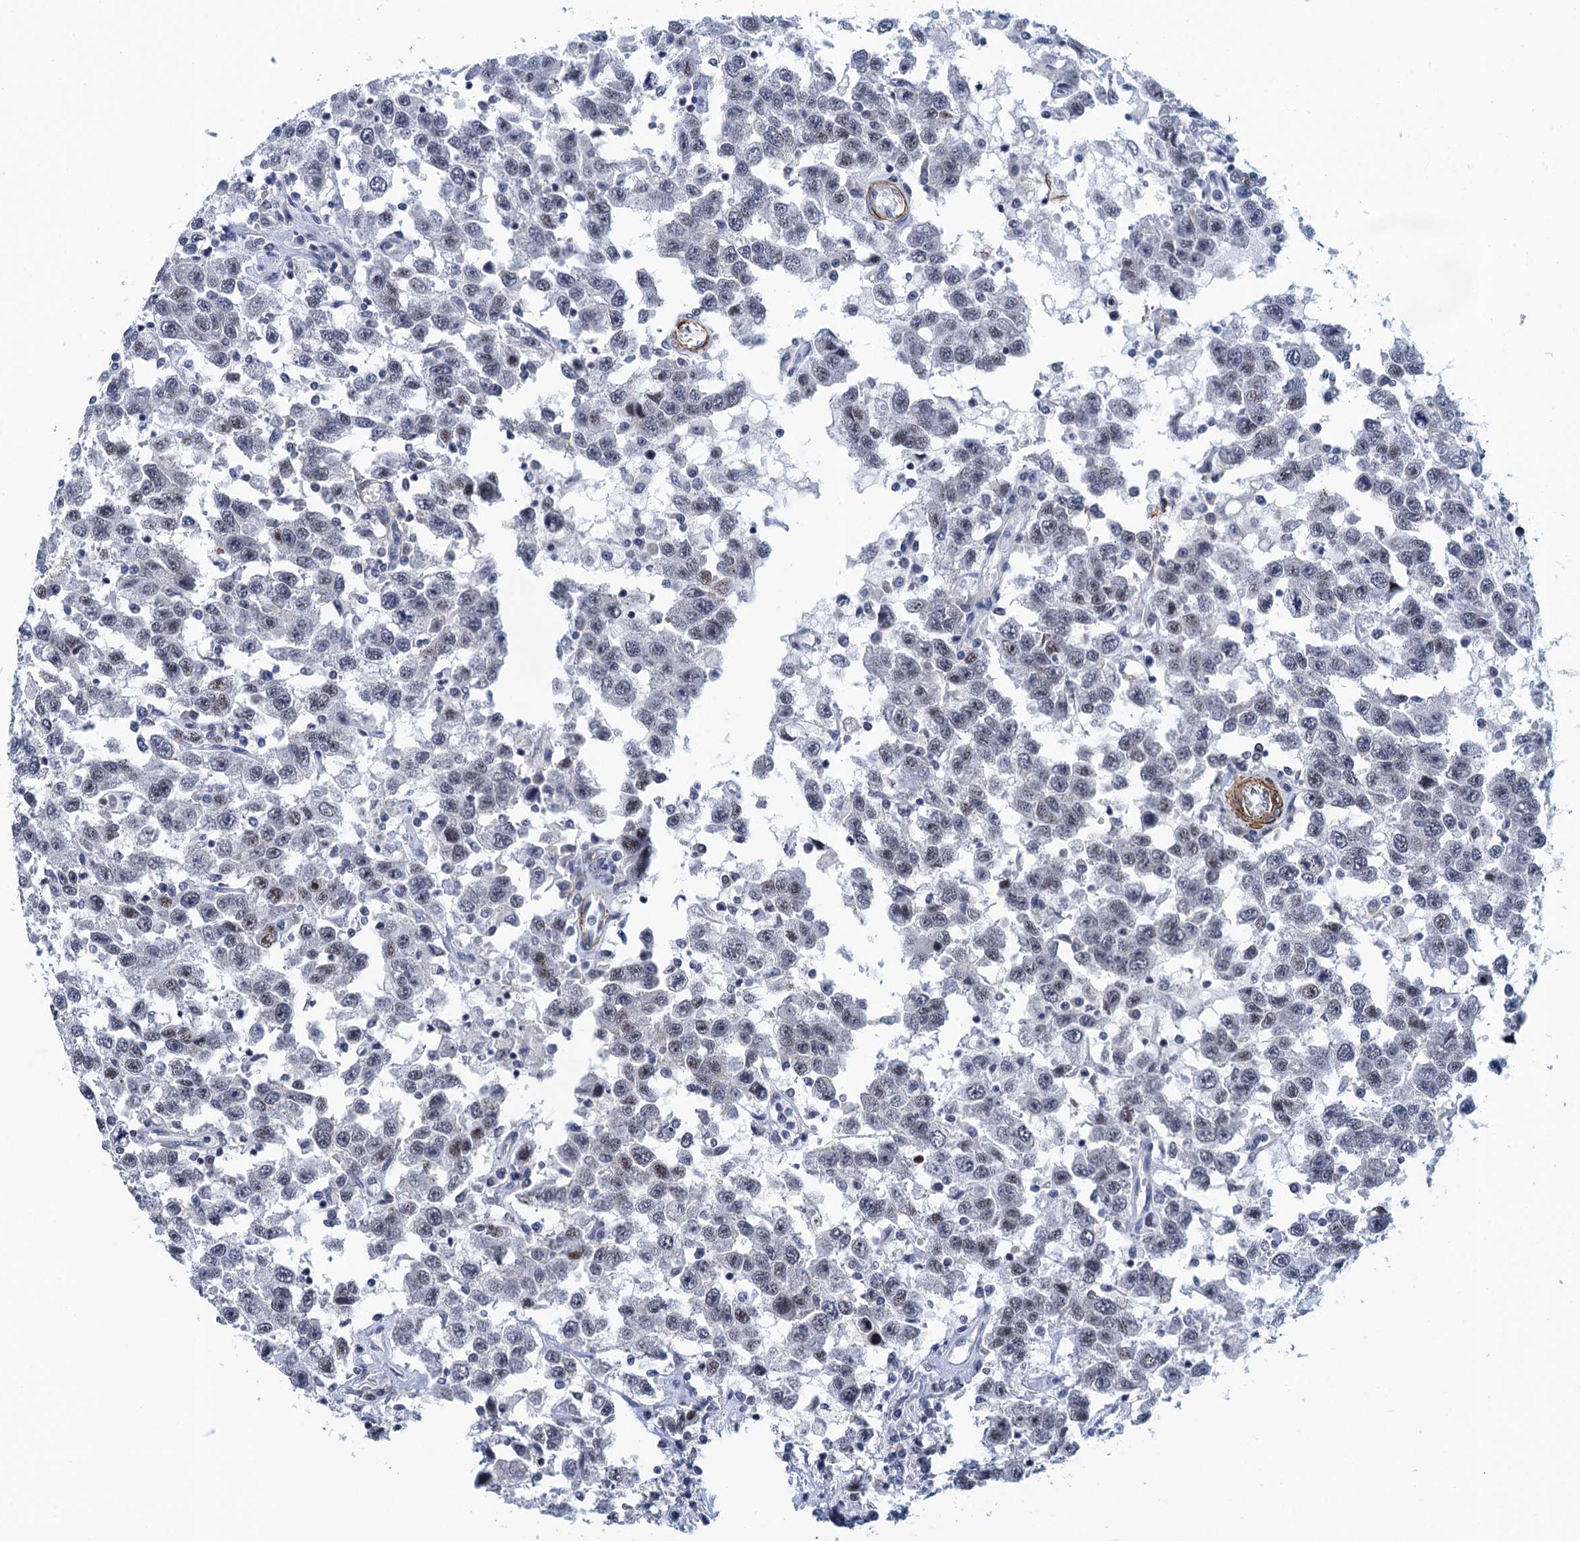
{"staining": {"intensity": "negative", "quantity": "none", "location": "none"}, "tissue": "testis cancer", "cell_type": "Tumor cells", "image_type": "cancer", "snomed": [{"axis": "morphology", "description": "Seminoma, NOS"}, {"axis": "topography", "description": "Testis"}], "caption": "The photomicrograph demonstrates no staining of tumor cells in testis cancer.", "gene": "ALG2", "patient": {"sex": "male", "age": 41}}